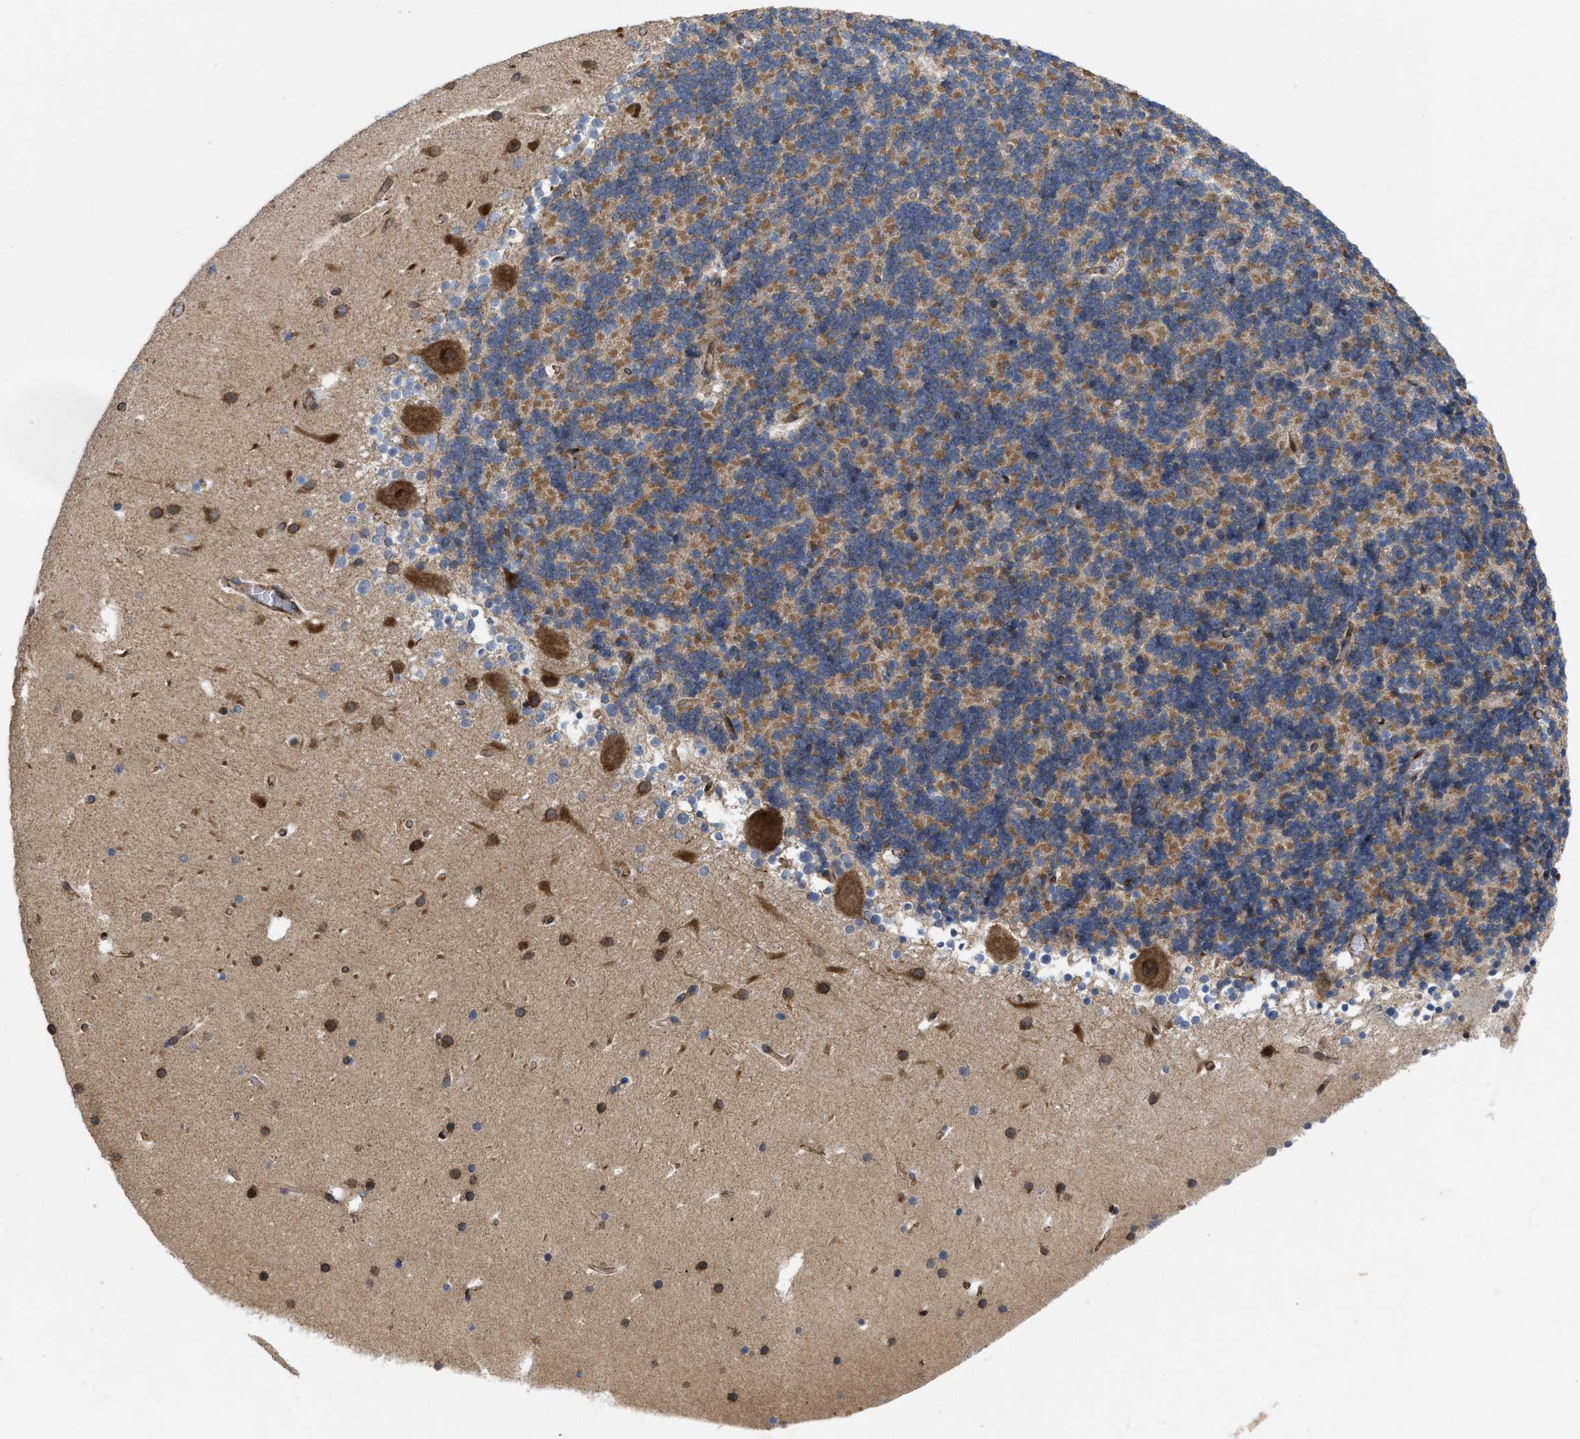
{"staining": {"intensity": "moderate", "quantity": "25%-75%", "location": "cytoplasmic/membranous"}, "tissue": "cerebellum", "cell_type": "Cells in granular layer", "image_type": "normal", "snomed": [{"axis": "morphology", "description": "Normal tissue, NOS"}, {"axis": "topography", "description": "Cerebellum"}], "caption": "Immunohistochemical staining of unremarkable cerebellum shows medium levels of moderate cytoplasmic/membranous expression in approximately 25%-75% of cells in granular layer. Nuclei are stained in blue.", "gene": "EOGT", "patient": {"sex": "male", "age": 45}}